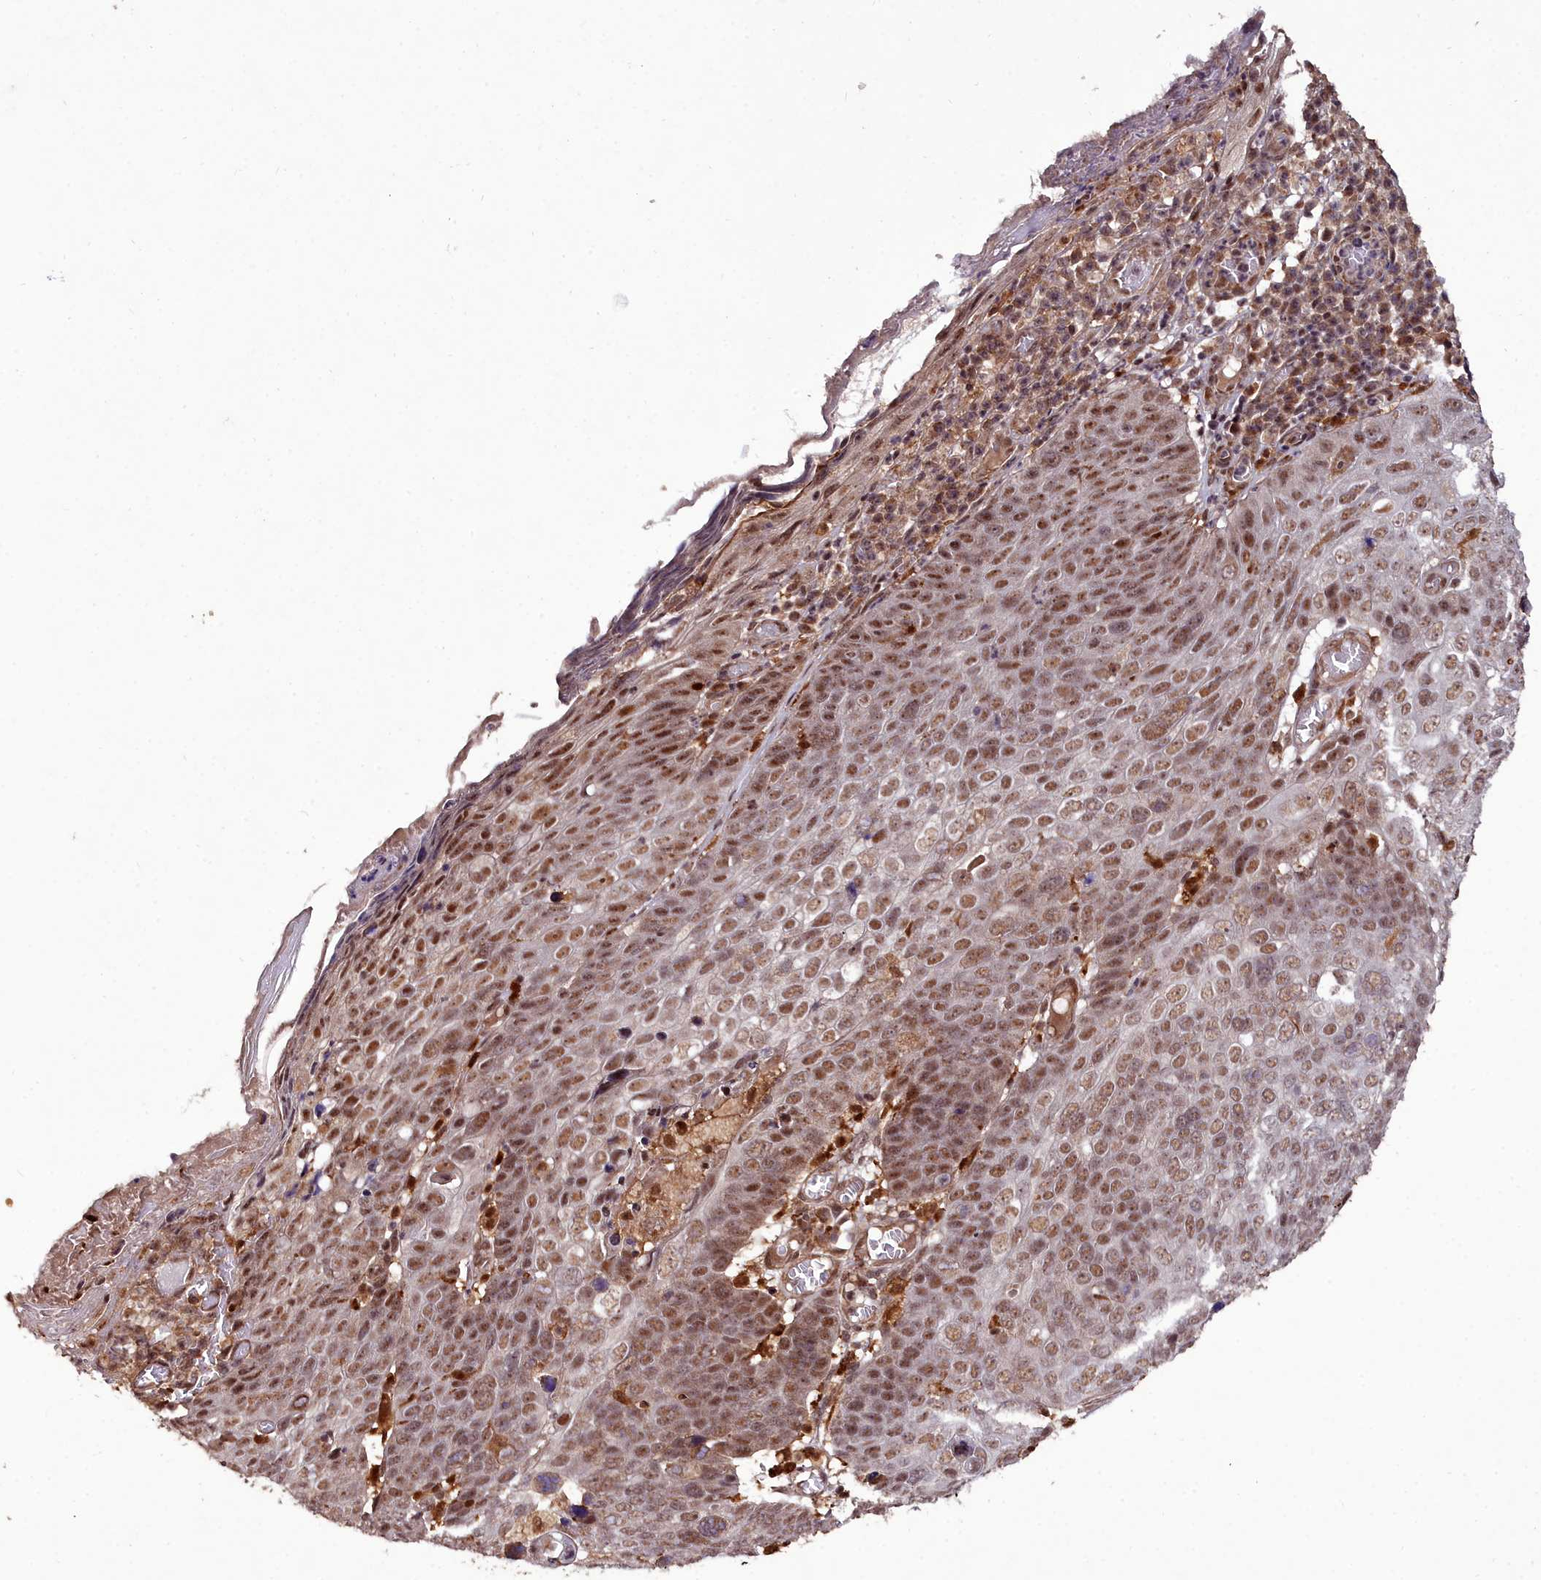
{"staining": {"intensity": "moderate", "quantity": ">75%", "location": "nuclear"}, "tissue": "skin cancer", "cell_type": "Tumor cells", "image_type": "cancer", "snomed": [{"axis": "morphology", "description": "Squamous cell carcinoma, NOS"}, {"axis": "topography", "description": "Skin"}], "caption": "Skin cancer (squamous cell carcinoma) was stained to show a protein in brown. There is medium levels of moderate nuclear expression in about >75% of tumor cells.", "gene": "CXXC1", "patient": {"sex": "male", "age": 71}}